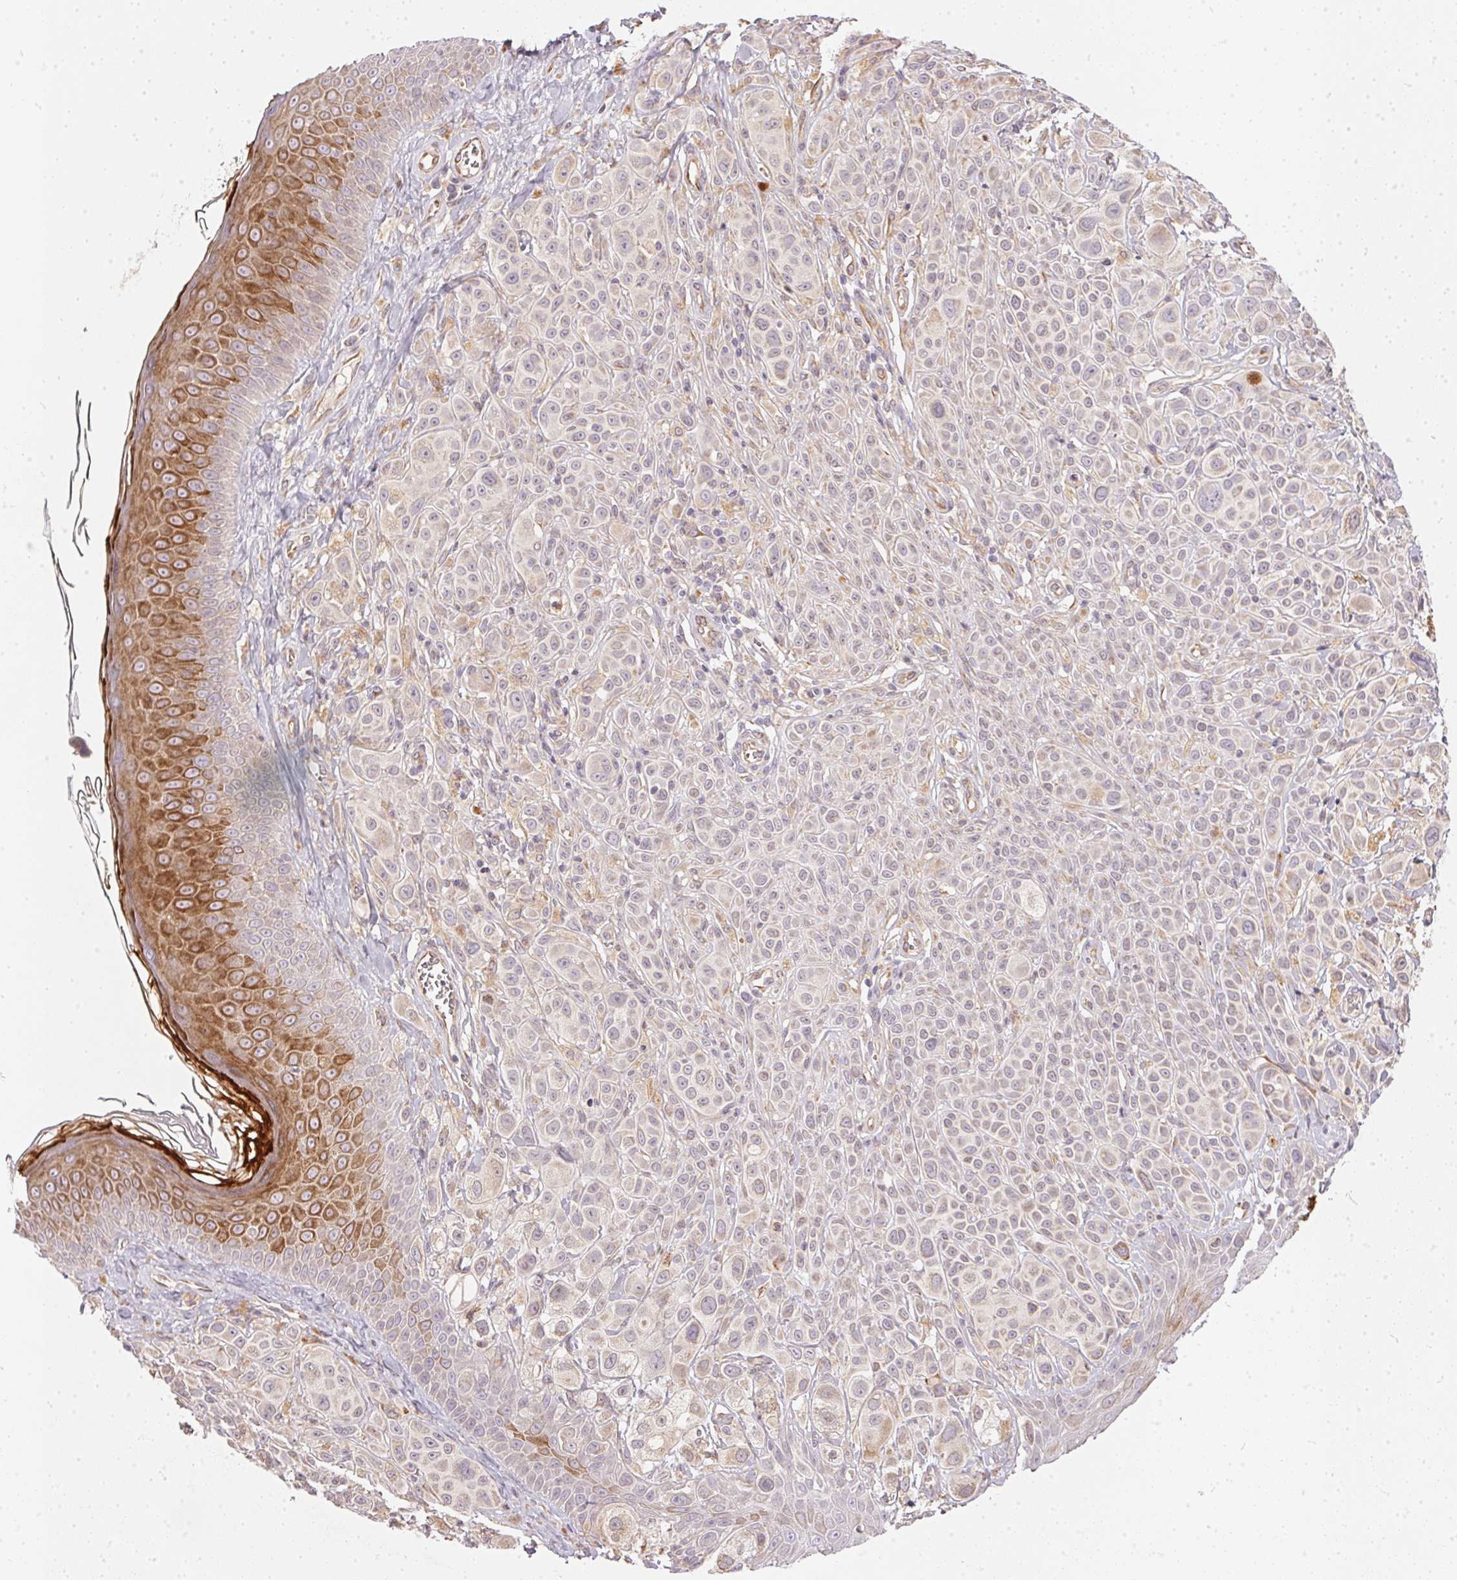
{"staining": {"intensity": "negative", "quantity": "none", "location": "none"}, "tissue": "melanoma", "cell_type": "Tumor cells", "image_type": "cancer", "snomed": [{"axis": "morphology", "description": "Malignant melanoma, NOS"}, {"axis": "topography", "description": "Skin"}], "caption": "This is an immunohistochemistry histopathology image of melanoma. There is no staining in tumor cells.", "gene": "VWA5B2", "patient": {"sex": "male", "age": 67}}